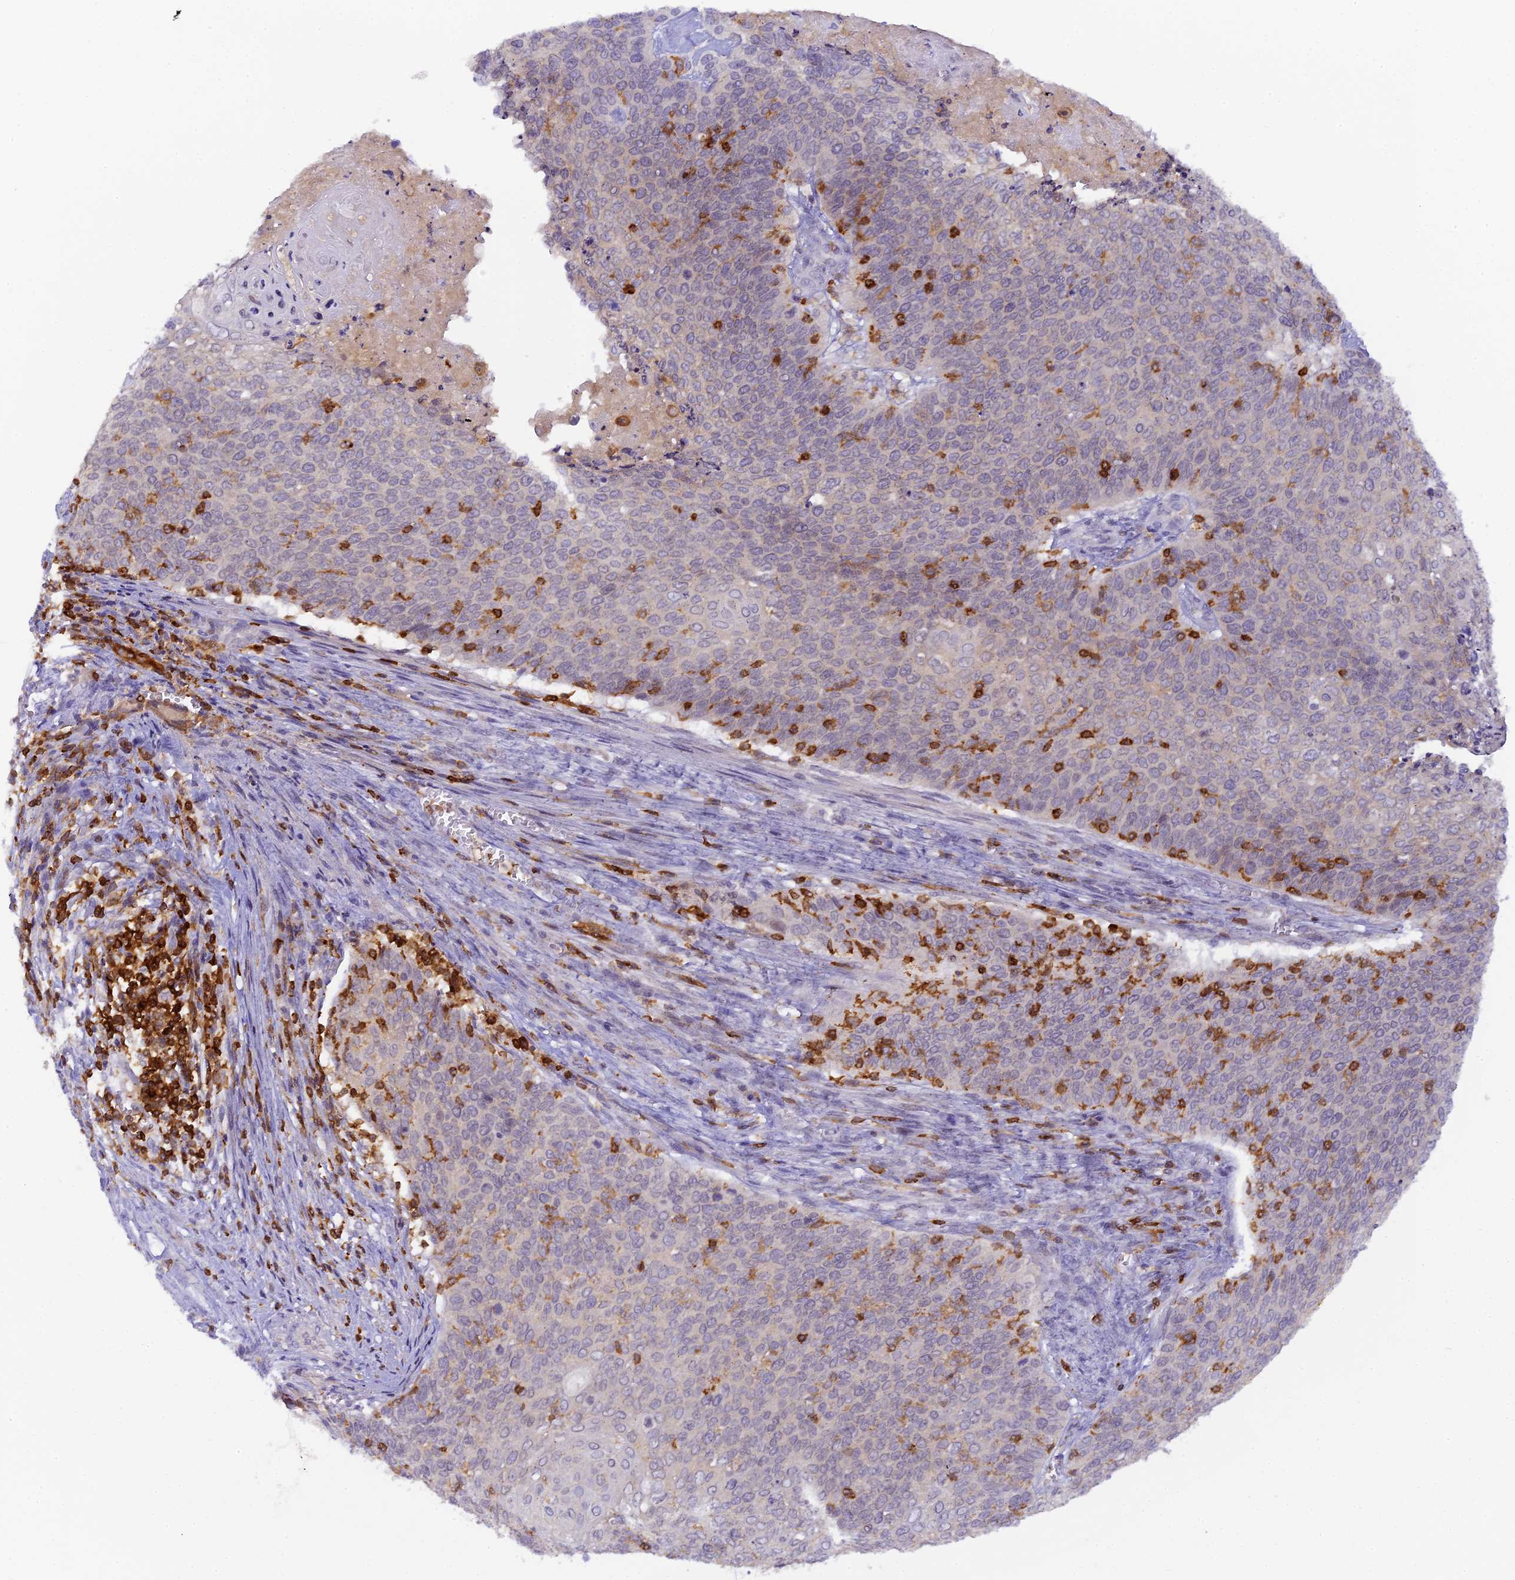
{"staining": {"intensity": "negative", "quantity": "none", "location": "none"}, "tissue": "cervical cancer", "cell_type": "Tumor cells", "image_type": "cancer", "snomed": [{"axis": "morphology", "description": "Squamous cell carcinoma, NOS"}, {"axis": "topography", "description": "Cervix"}], "caption": "Squamous cell carcinoma (cervical) was stained to show a protein in brown. There is no significant expression in tumor cells. (DAB (3,3'-diaminobenzidine) immunohistochemistry (IHC) visualized using brightfield microscopy, high magnification).", "gene": "FYB1", "patient": {"sex": "female", "age": 39}}